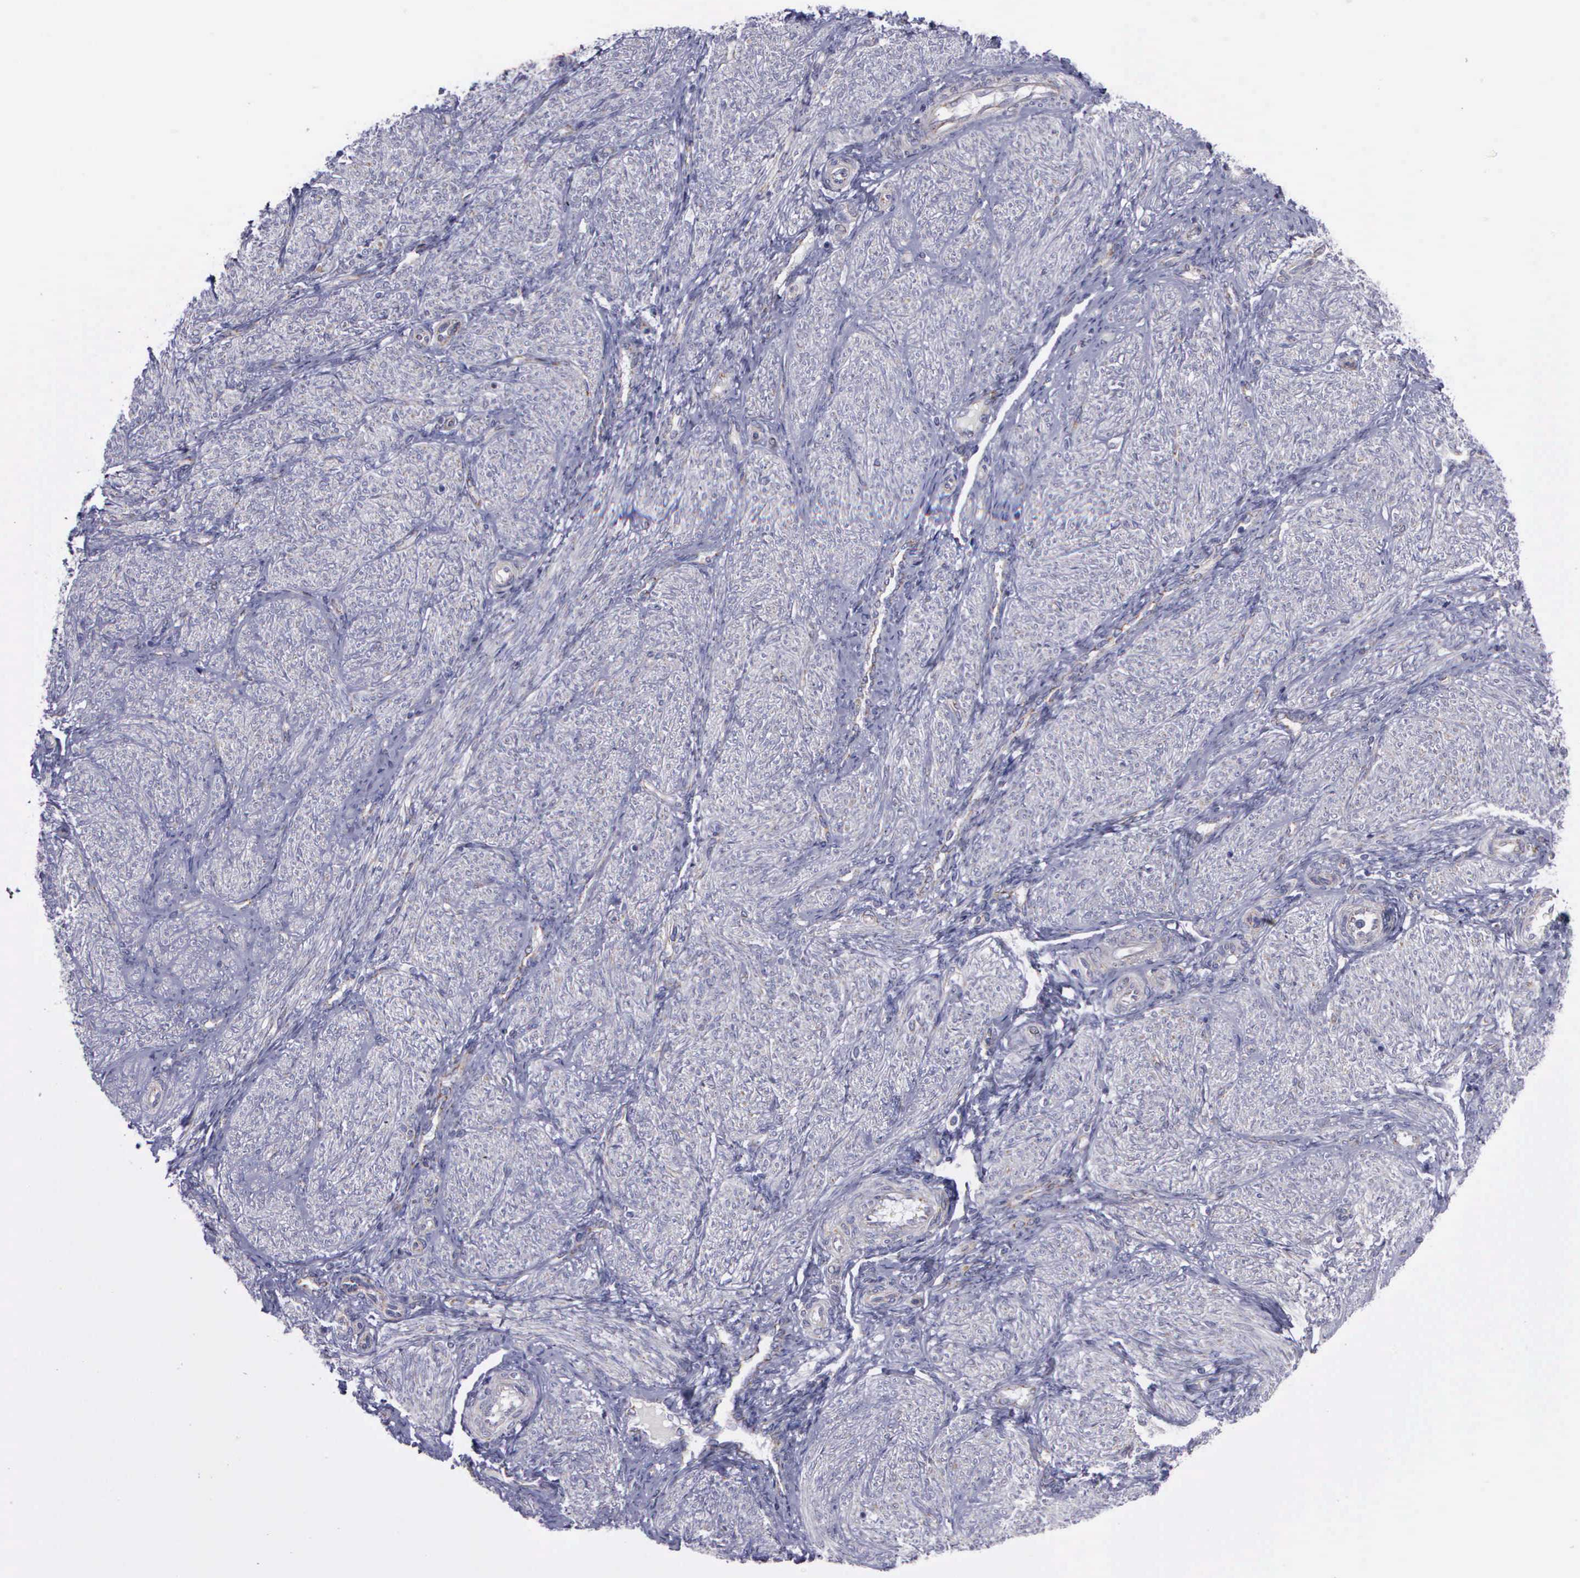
{"staining": {"intensity": "negative", "quantity": "none", "location": "none"}, "tissue": "endometrium", "cell_type": "Cells in endometrial stroma", "image_type": "normal", "snomed": [{"axis": "morphology", "description": "Normal tissue, NOS"}, {"axis": "topography", "description": "Endometrium"}], "caption": "There is no significant positivity in cells in endometrial stroma of endometrium. Brightfield microscopy of IHC stained with DAB (brown) and hematoxylin (blue), captured at high magnification.", "gene": "SYNJ2BP", "patient": {"sex": "female", "age": 36}}